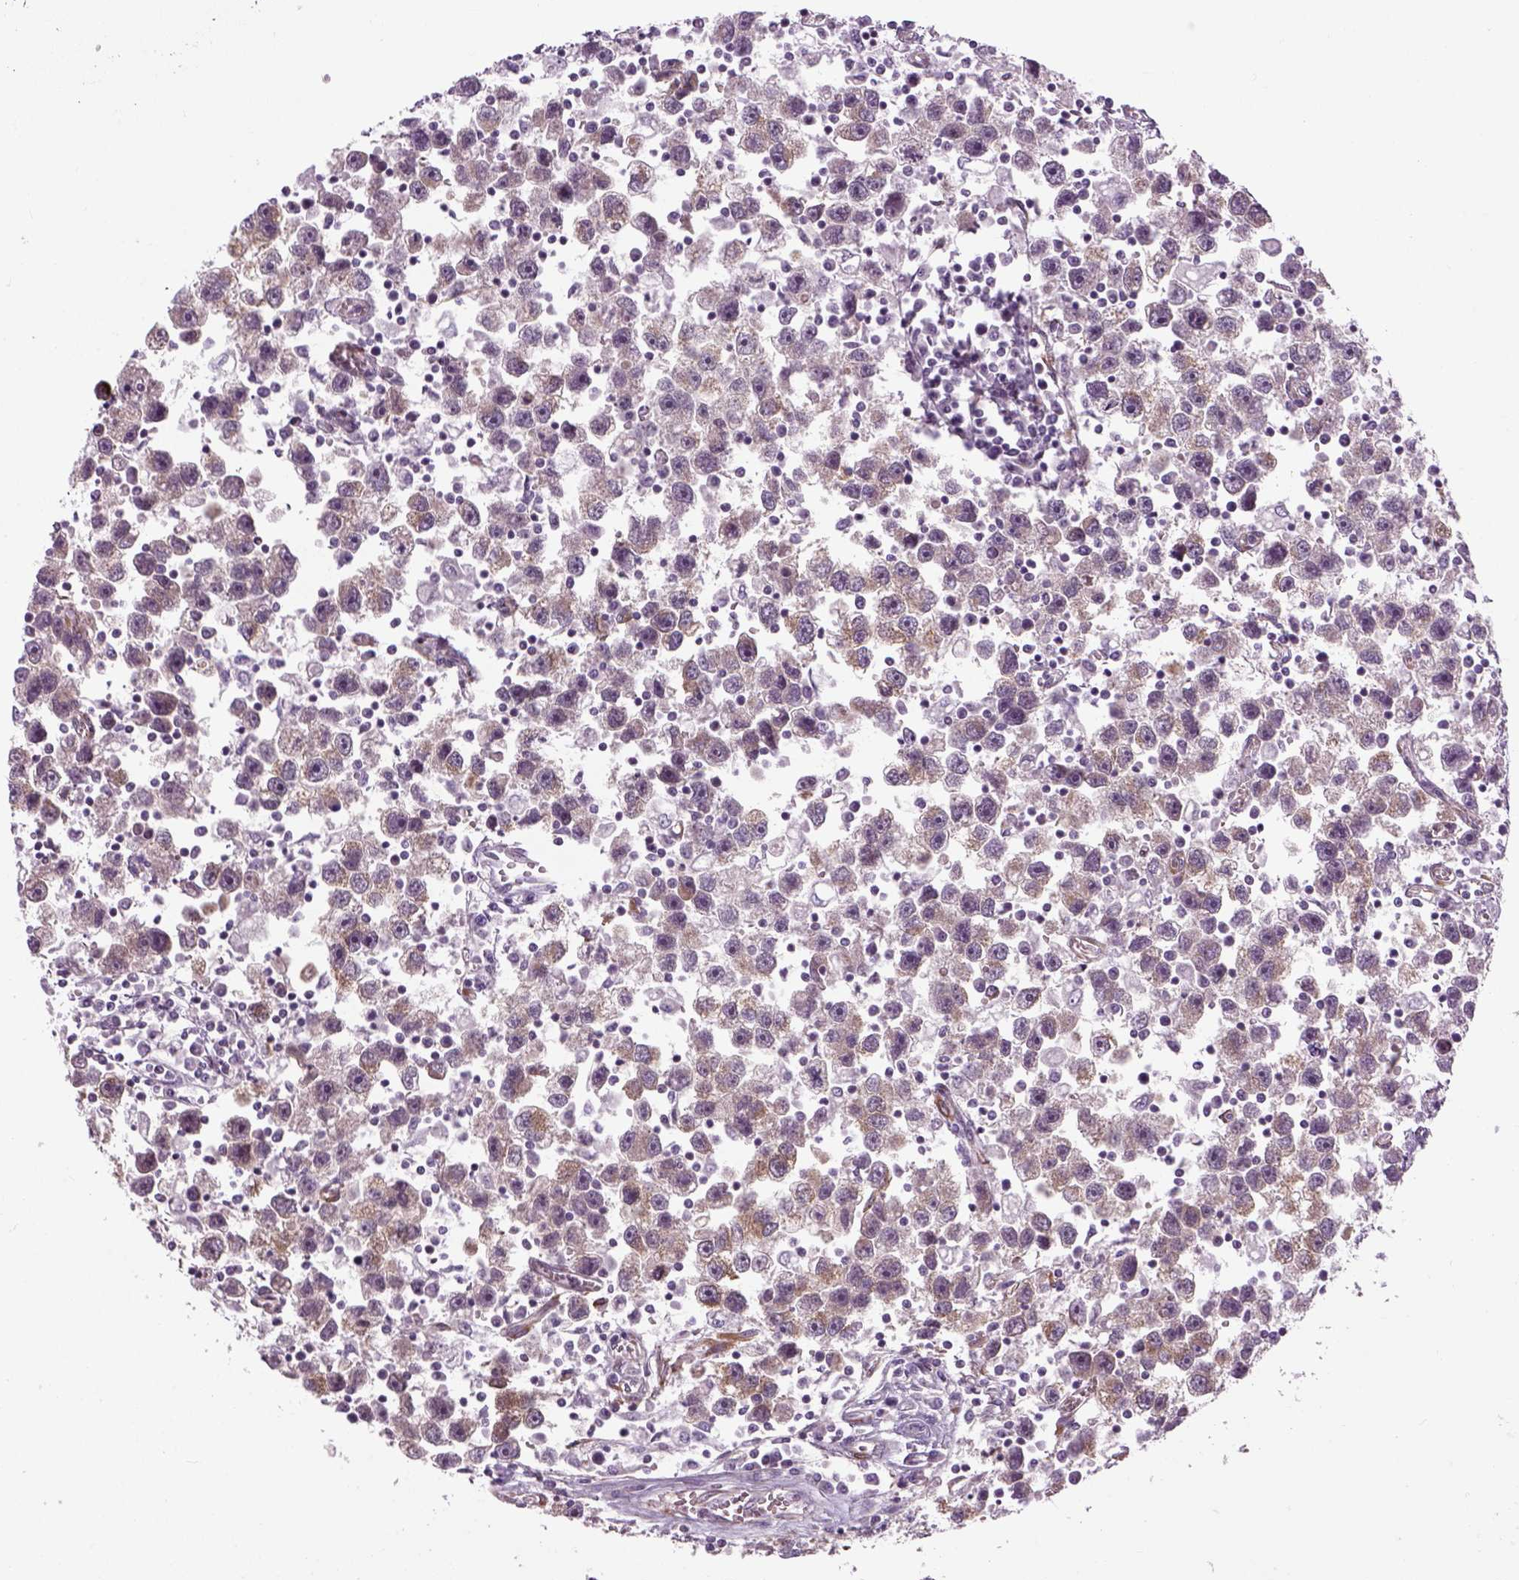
{"staining": {"intensity": "weak", "quantity": "25%-75%", "location": "cytoplasmic/membranous"}, "tissue": "testis cancer", "cell_type": "Tumor cells", "image_type": "cancer", "snomed": [{"axis": "morphology", "description": "Seminoma, NOS"}, {"axis": "topography", "description": "Testis"}], "caption": "Seminoma (testis) stained with immunohistochemistry (IHC) reveals weak cytoplasmic/membranous expression in approximately 25%-75% of tumor cells. The protein of interest is shown in brown color, while the nuclei are stained blue.", "gene": "XK", "patient": {"sex": "male", "age": 30}}